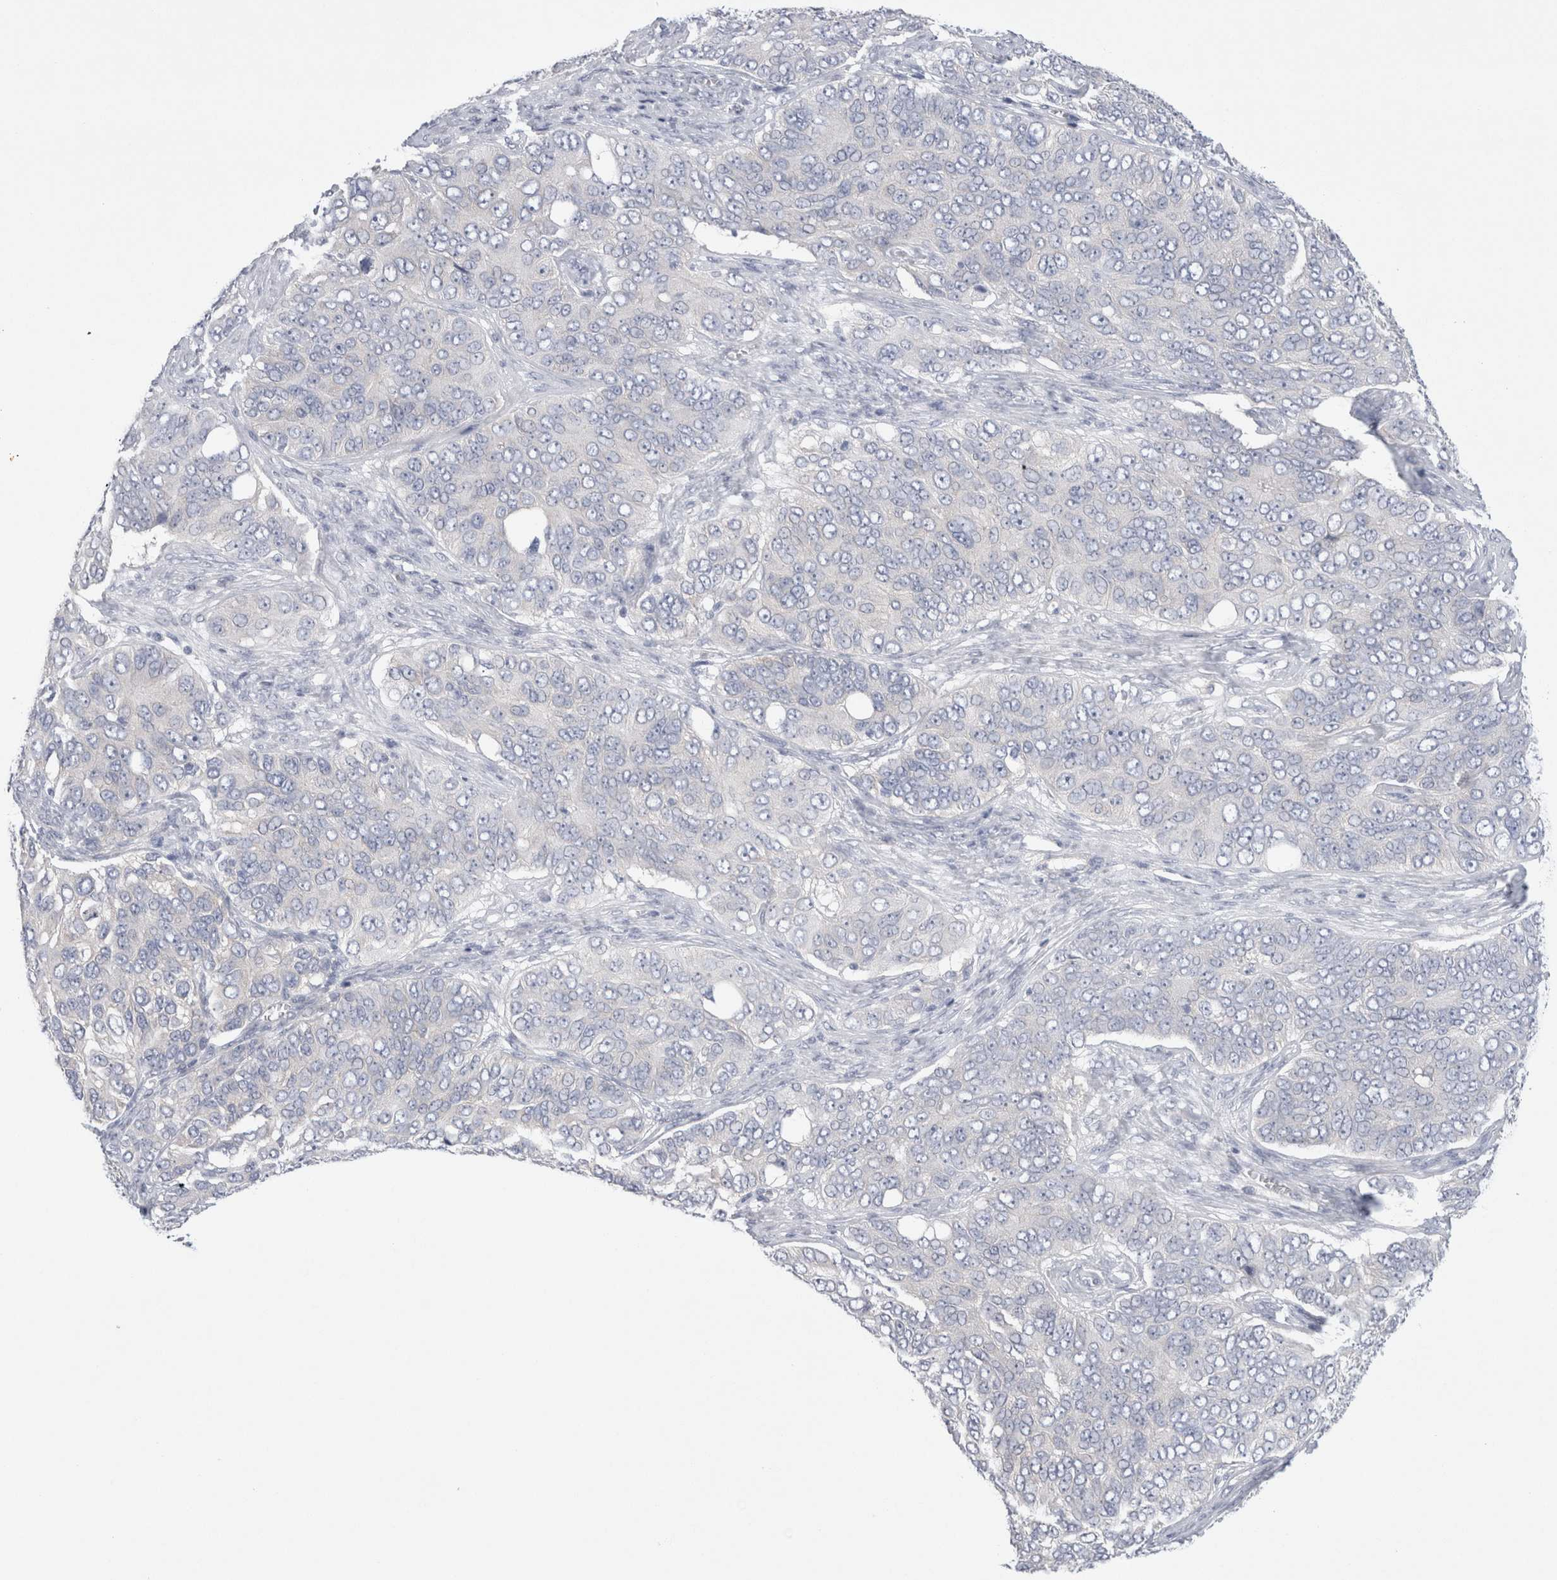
{"staining": {"intensity": "negative", "quantity": "none", "location": "none"}, "tissue": "ovarian cancer", "cell_type": "Tumor cells", "image_type": "cancer", "snomed": [{"axis": "morphology", "description": "Carcinoma, endometroid"}, {"axis": "topography", "description": "Ovary"}], "caption": "This is an IHC image of human ovarian endometroid carcinoma. There is no expression in tumor cells.", "gene": "WIPF2", "patient": {"sex": "female", "age": 51}}